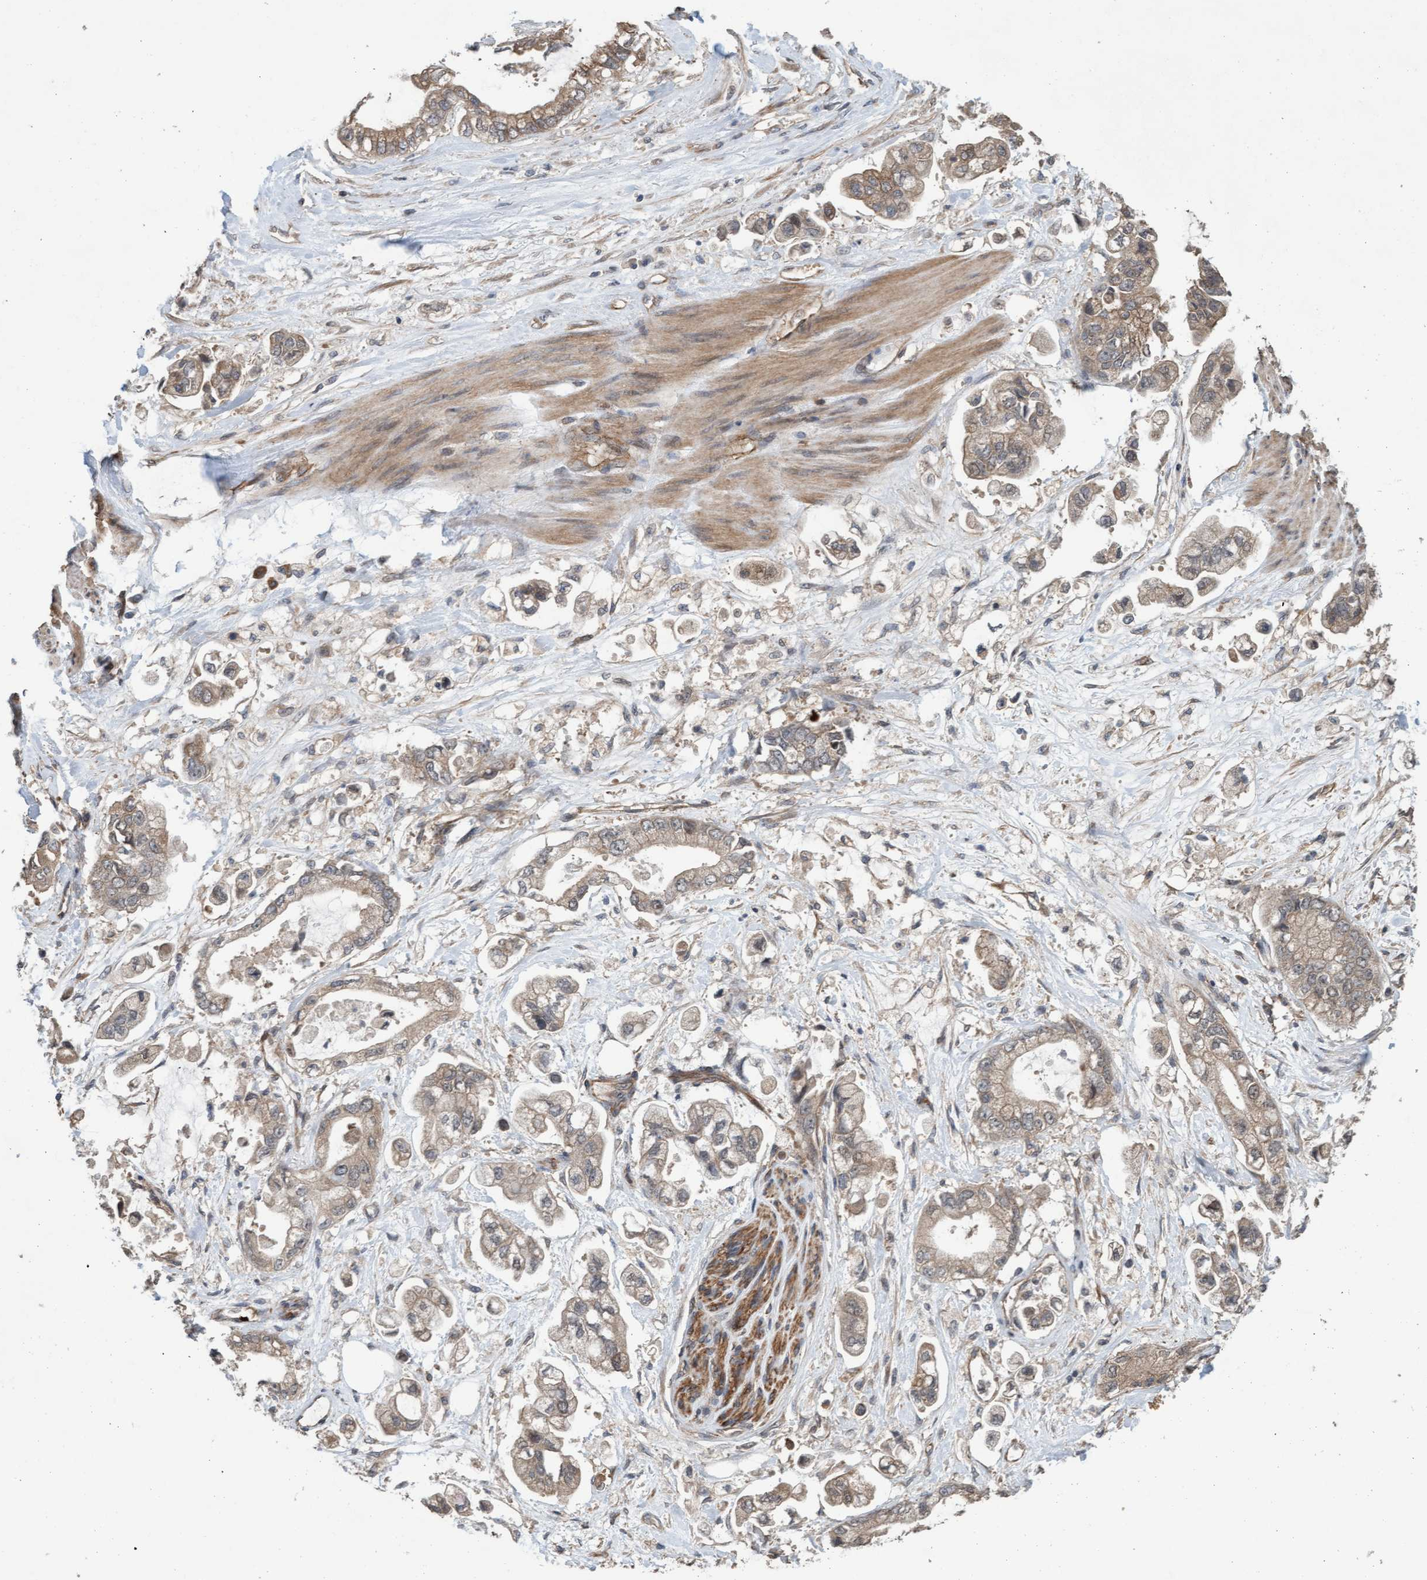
{"staining": {"intensity": "weak", "quantity": ">75%", "location": "cytoplasmic/membranous"}, "tissue": "stomach cancer", "cell_type": "Tumor cells", "image_type": "cancer", "snomed": [{"axis": "morphology", "description": "Normal tissue, NOS"}, {"axis": "morphology", "description": "Adenocarcinoma, NOS"}, {"axis": "topography", "description": "Stomach"}], "caption": "Immunohistochemistry (IHC) staining of stomach adenocarcinoma, which exhibits low levels of weak cytoplasmic/membranous expression in approximately >75% of tumor cells indicating weak cytoplasmic/membranous protein expression. The staining was performed using DAB (3,3'-diaminobenzidine) (brown) for protein detection and nuclei were counterstained in hematoxylin (blue).", "gene": "CDC42EP4", "patient": {"sex": "male", "age": 62}}